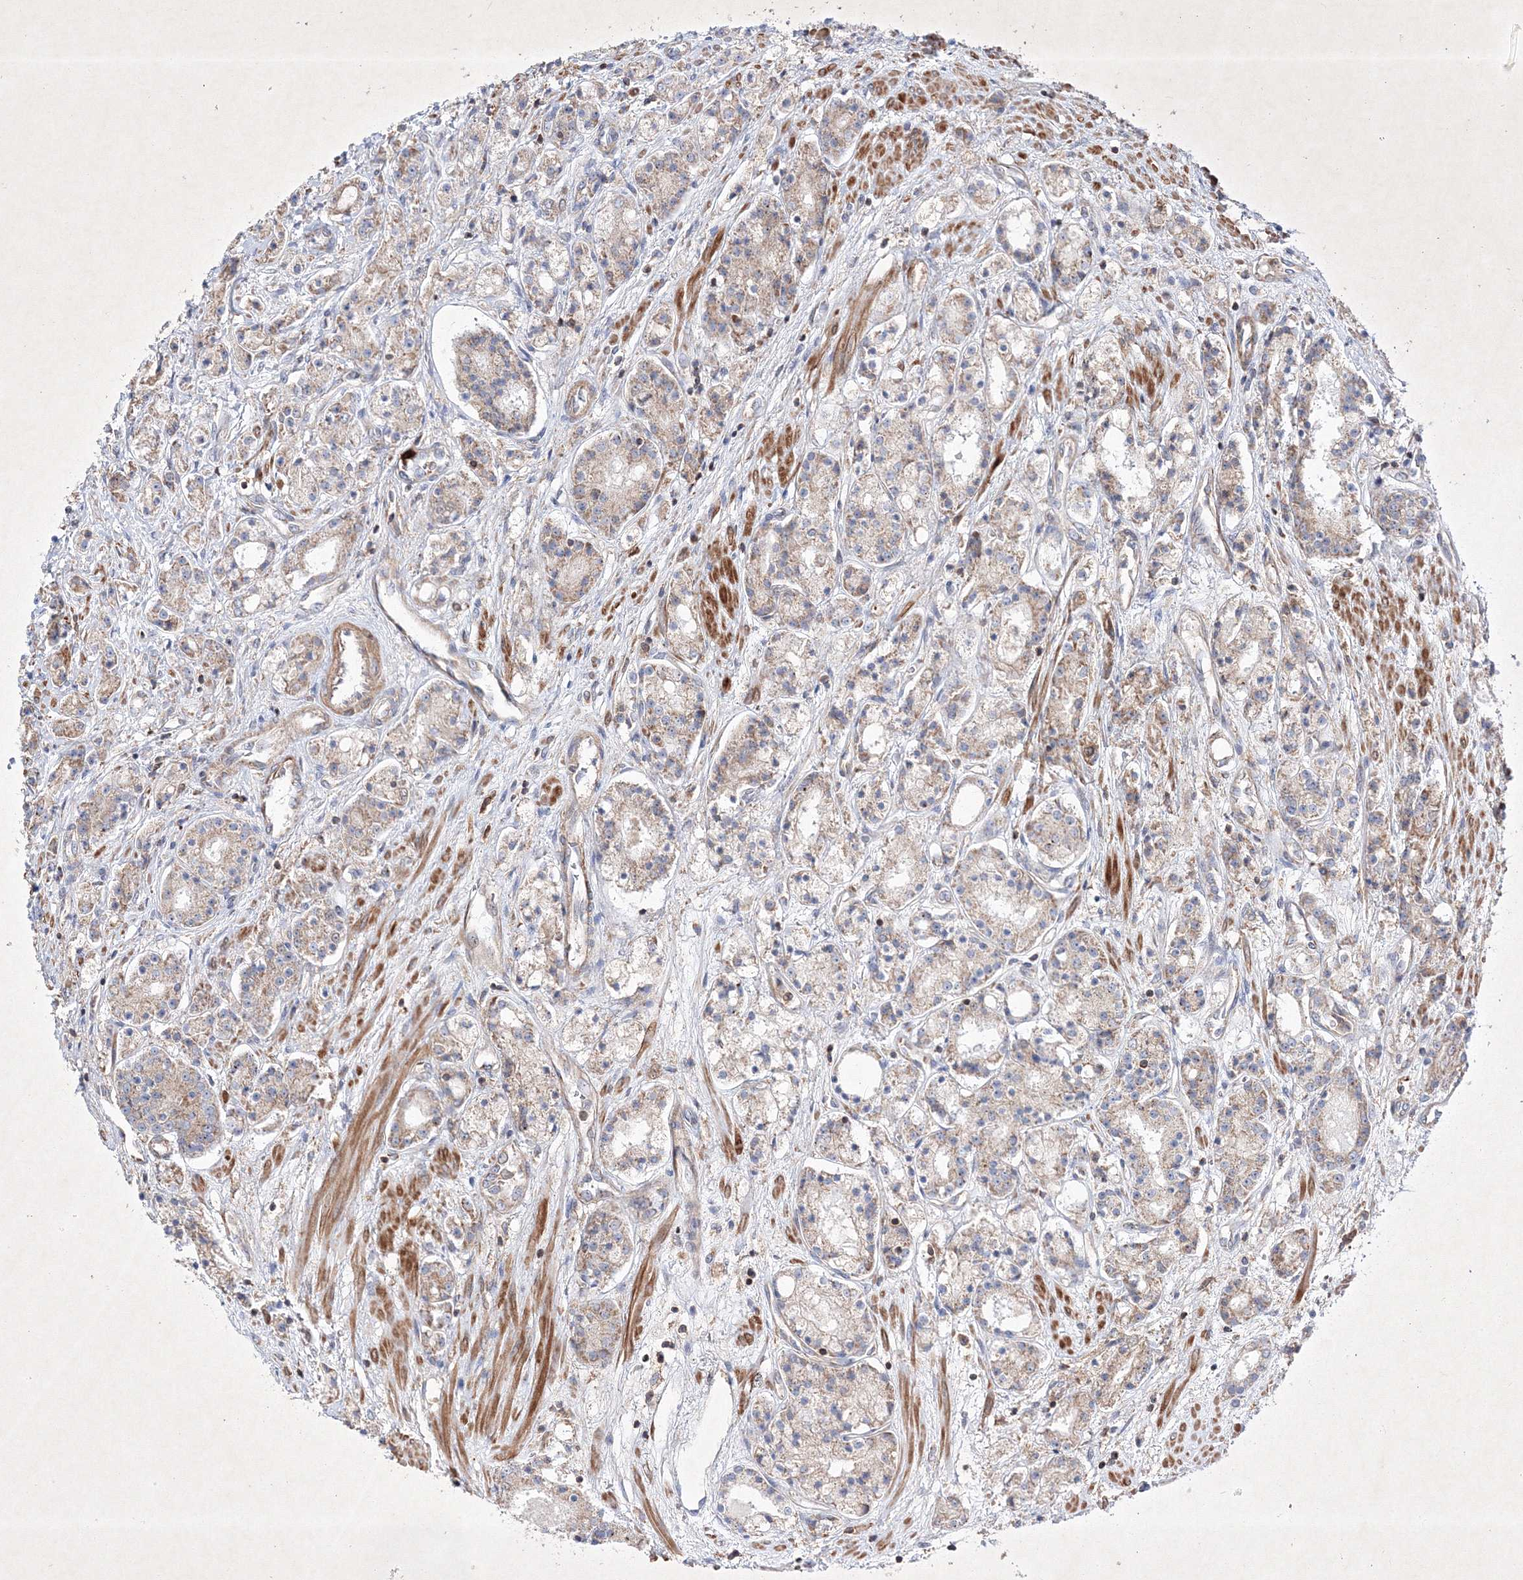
{"staining": {"intensity": "weak", "quantity": "25%-75%", "location": "cytoplasmic/membranous"}, "tissue": "prostate cancer", "cell_type": "Tumor cells", "image_type": "cancer", "snomed": [{"axis": "morphology", "description": "Adenocarcinoma, High grade"}, {"axis": "topography", "description": "Prostate"}], "caption": "Prostate cancer (high-grade adenocarcinoma) stained with a brown dye exhibits weak cytoplasmic/membranous positive expression in approximately 25%-75% of tumor cells.", "gene": "OPA1", "patient": {"sex": "male", "age": 60}}